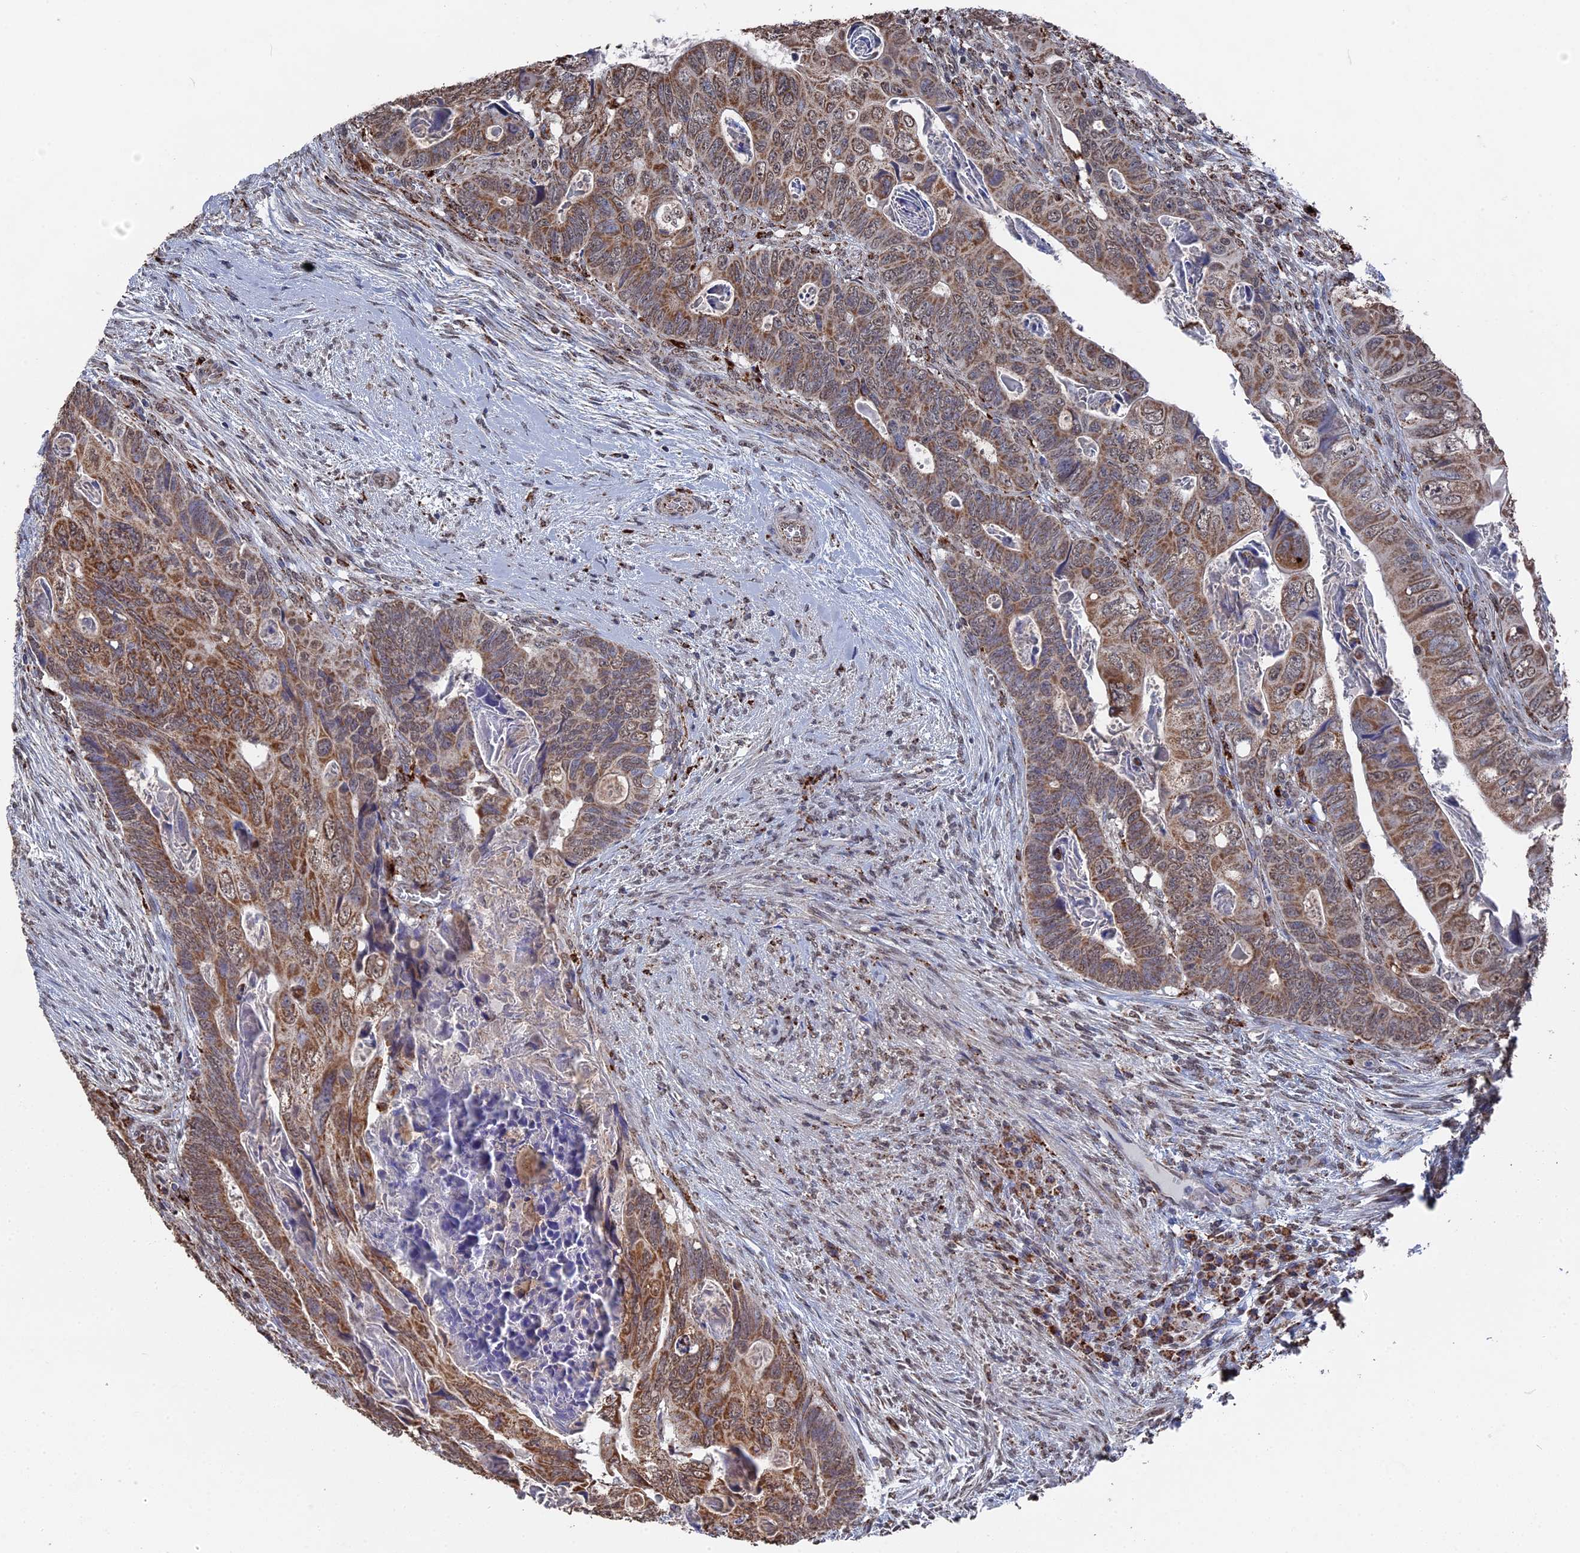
{"staining": {"intensity": "moderate", "quantity": ">75%", "location": "cytoplasmic/membranous,nuclear"}, "tissue": "colorectal cancer", "cell_type": "Tumor cells", "image_type": "cancer", "snomed": [{"axis": "morphology", "description": "Adenocarcinoma, NOS"}, {"axis": "topography", "description": "Rectum"}], "caption": "There is medium levels of moderate cytoplasmic/membranous and nuclear positivity in tumor cells of adenocarcinoma (colorectal), as demonstrated by immunohistochemical staining (brown color).", "gene": "SMG9", "patient": {"sex": "female", "age": 78}}